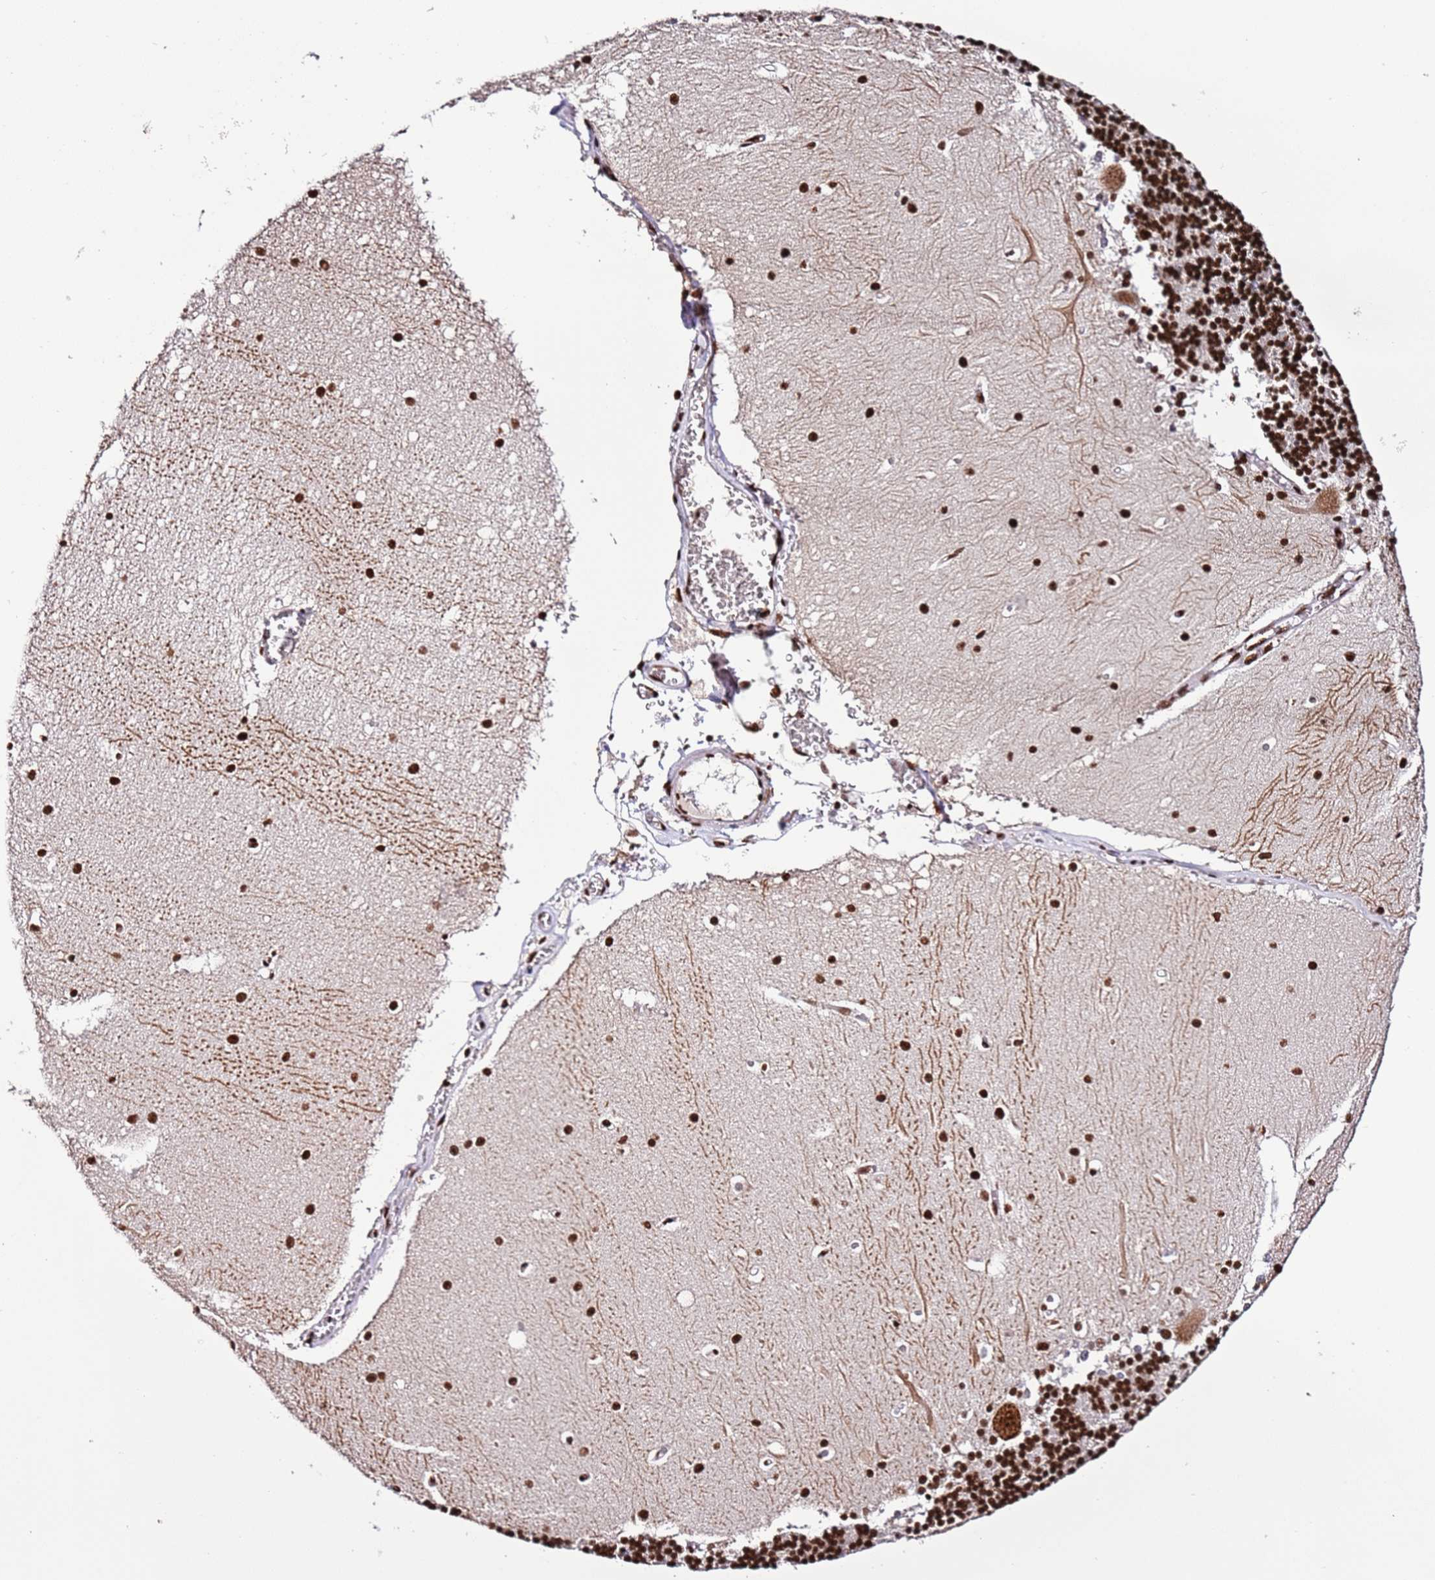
{"staining": {"intensity": "strong", "quantity": ">75%", "location": "nuclear"}, "tissue": "cerebellum", "cell_type": "Cells in granular layer", "image_type": "normal", "snomed": [{"axis": "morphology", "description": "Normal tissue, NOS"}, {"axis": "topography", "description": "Cerebellum"}], "caption": "DAB immunohistochemical staining of unremarkable human cerebellum demonstrates strong nuclear protein staining in about >75% of cells in granular layer. (IHC, brightfield microscopy, high magnification).", "gene": "C6orf226", "patient": {"sex": "male", "age": 37}}